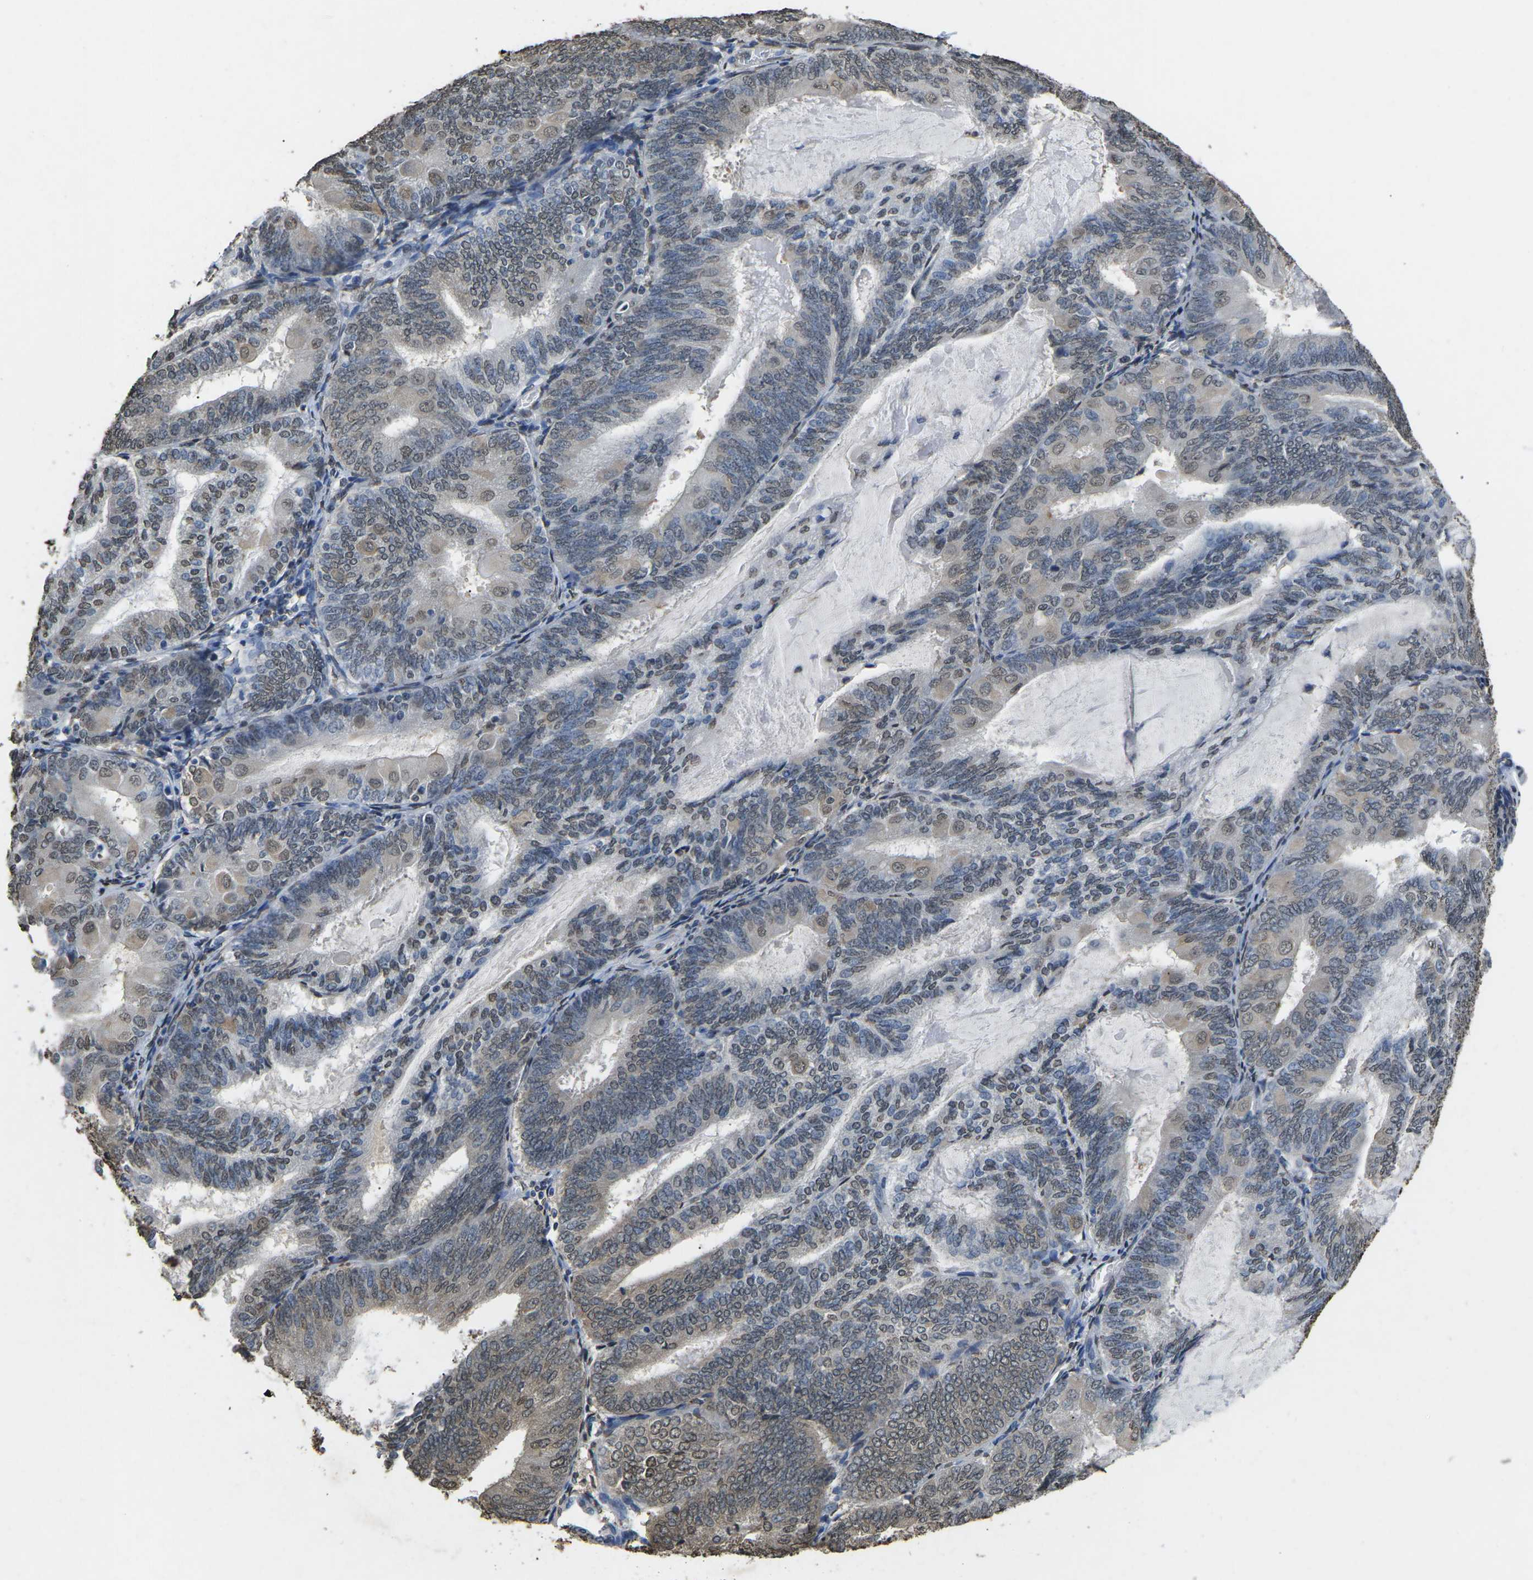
{"staining": {"intensity": "weak", "quantity": "25%-75%", "location": "nuclear"}, "tissue": "endometrial cancer", "cell_type": "Tumor cells", "image_type": "cancer", "snomed": [{"axis": "morphology", "description": "Adenocarcinoma, NOS"}, {"axis": "topography", "description": "Endometrium"}], "caption": "An immunohistochemistry image of neoplastic tissue is shown. Protein staining in brown shows weak nuclear positivity in endometrial adenocarcinoma within tumor cells.", "gene": "SCNN1B", "patient": {"sex": "female", "age": 81}}